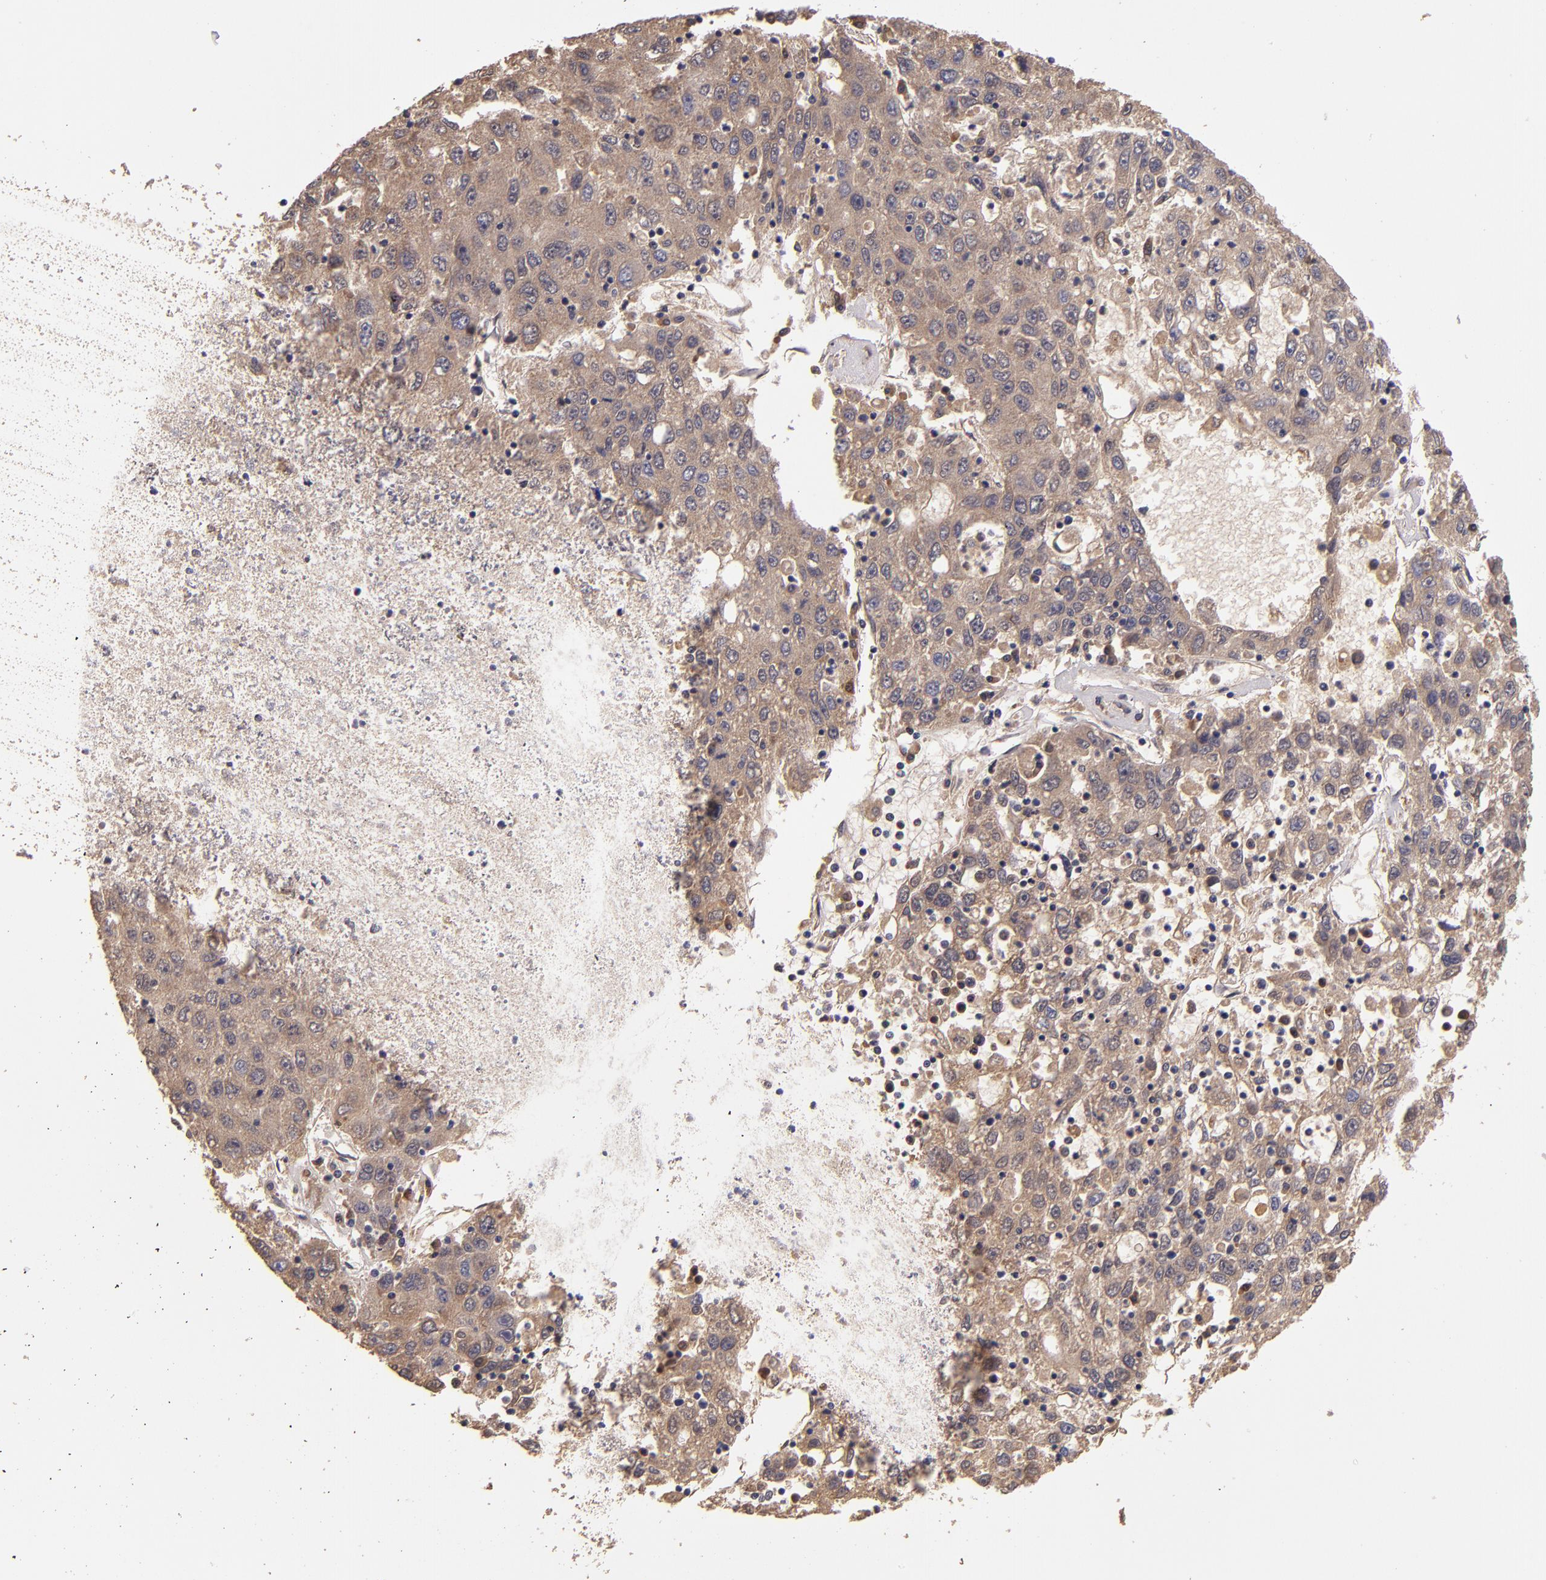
{"staining": {"intensity": "moderate", "quantity": ">75%", "location": "cytoplasmic/membranous"}, "tissue": "liver cancer", "cell_type": "Tumor cells", "image_type": "cancer", "snomed": [{"axis": "morphology", "description": "Carcinoma, Hepatocellular, NOS"}, {"axis": "topography", "description": "Liver"}], "caption": "Immunohistochemistry (IHC) (DAB (3,3'-diaminobenzidine)) staining of human liver cancer exhibits moderate cytoplasmic/membranous protein expression in approximately >75% of tumor cells. The protein of interest is stained brown, and the nuclei are stained in blue (DAB (3,3'-diaminobenzidine) IHC with brightfield microscopy, high magnification).", "gene": "PRAF2", "patient": {"sex": "male", "age": 49}}